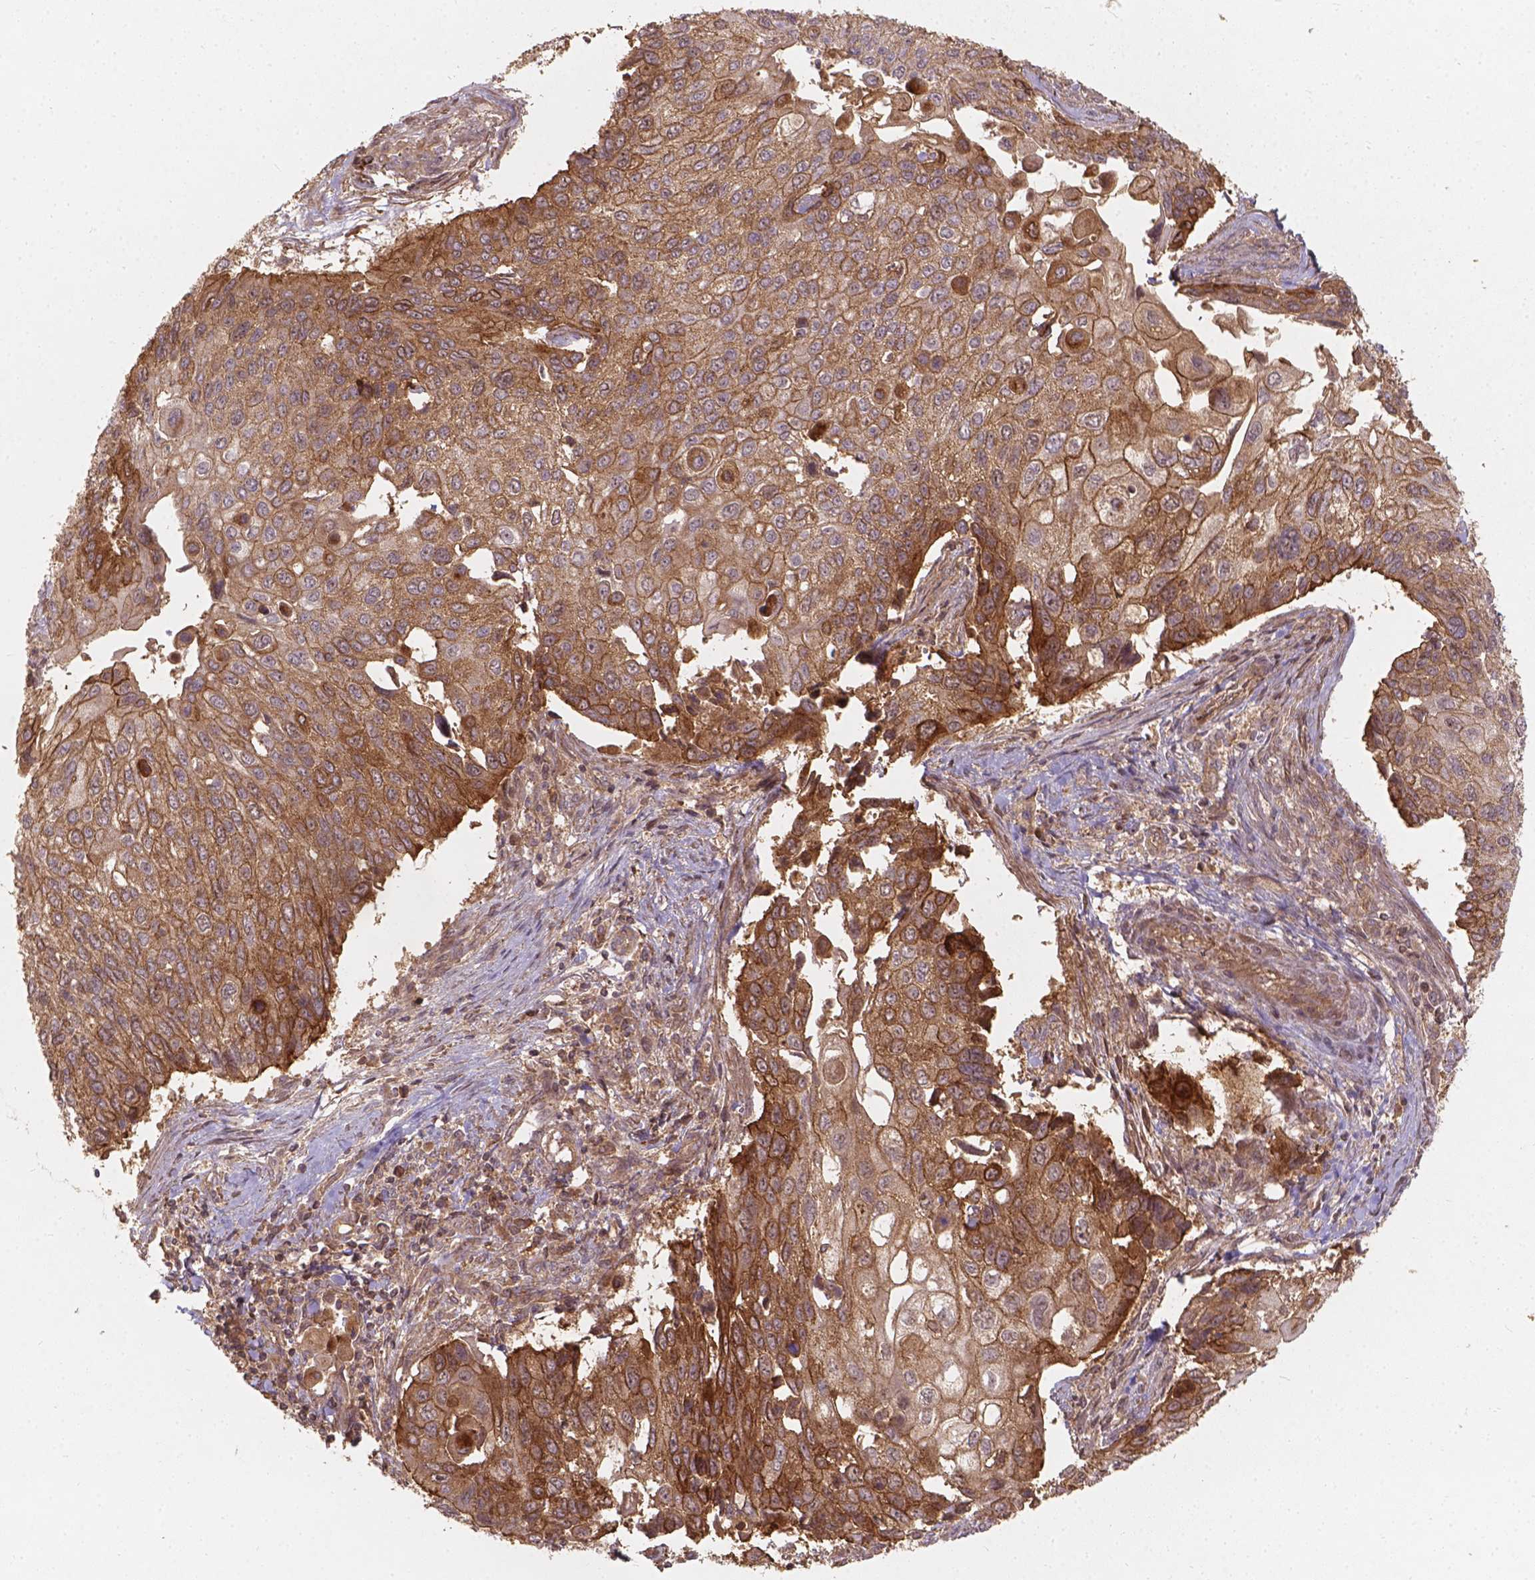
{"staining": {"intensity": "moderate", "quantity": ">75%", "location": "cytoplasmic/membranous"}, "tissue": "lung cancer", "cell_type": "Tumor cells", "image_type": "cancer", "snomed": [{"axis": "morphology", "description": "Squamous cell carcinoma, NOS"}, {"axis": "morphology", "description": "Squamous cell carcinoma, metastatic, NOS"}, {"axis": "topography", "description": "Lung"}], "caption": "There is medium levels of moderate cytoplasmic/membranous positivity in tumor cells of lung squamous cell carcinoma, as demonstrated by immunohistochemical staining (brown color).", "gene": "XPR1", "patient": {"sex": "male", "age": 63}}